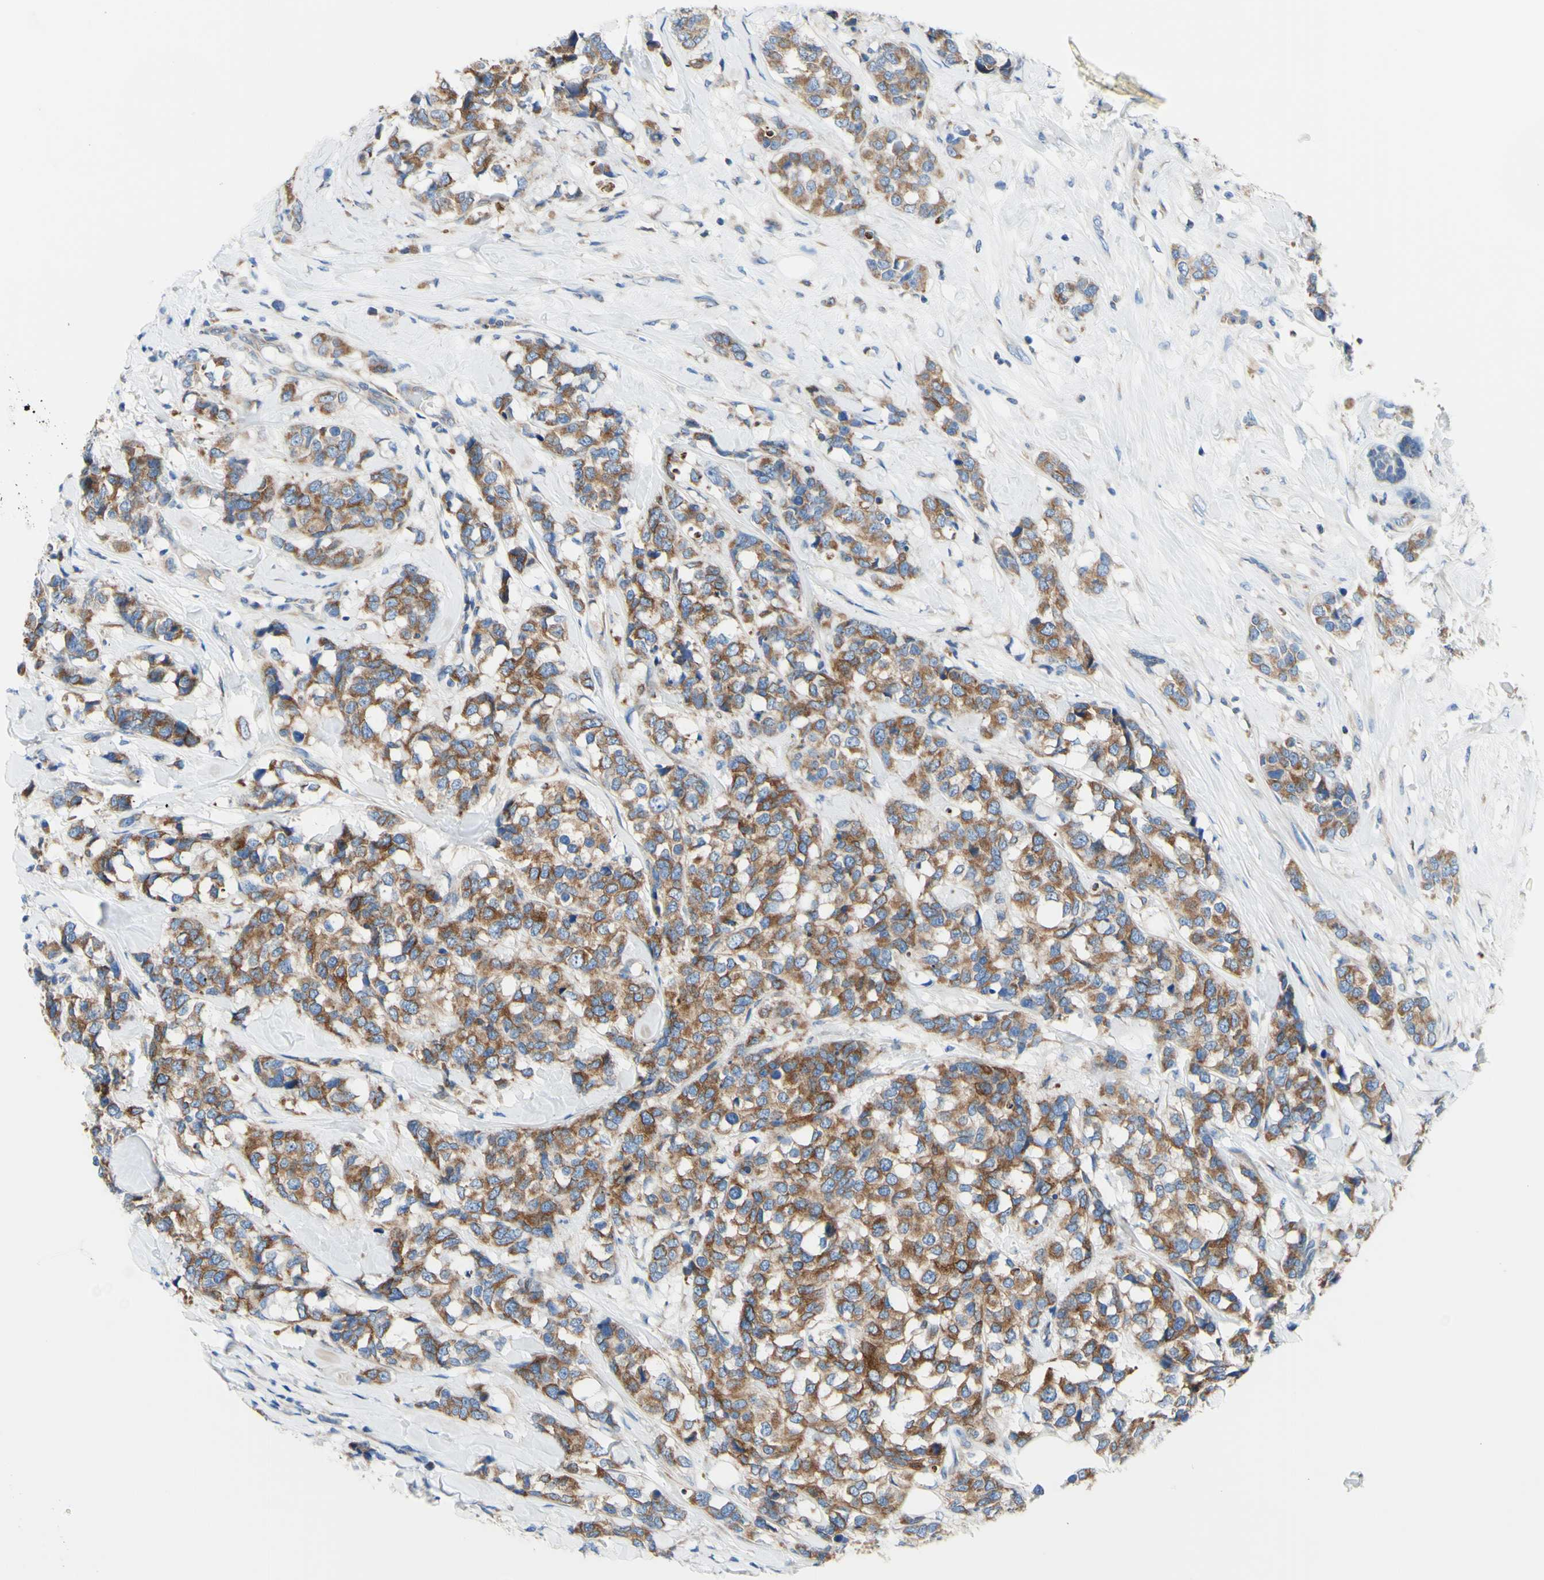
{"staining": {"intensity": "moderate", "quantity": ">75%", "location": "cytoplasmic/membranous"}, "tissue": "breast cancer", "cell_type": "Tumor cells", "image_type": "cancer", "snomed": [{"axis": "morphology", "description": "Lobular carcinoma"}, {"axis": "topography", "description": "Breast"}], "caption": "Immunohistochemistry (IHC) (DAB (3,3'-diaminobenzidine)) staining of breast lobular carcinoma demonstrates moderate cytoplasmic/membranous protein positivity in approximately >75% of tumor cells. (Stains: DAB in brown, nuclei in blue, Microscopy: brightfield microscopy at high magnification).", "gene": "RETREG2", "patient": {"sex": "female", "age": 59}}